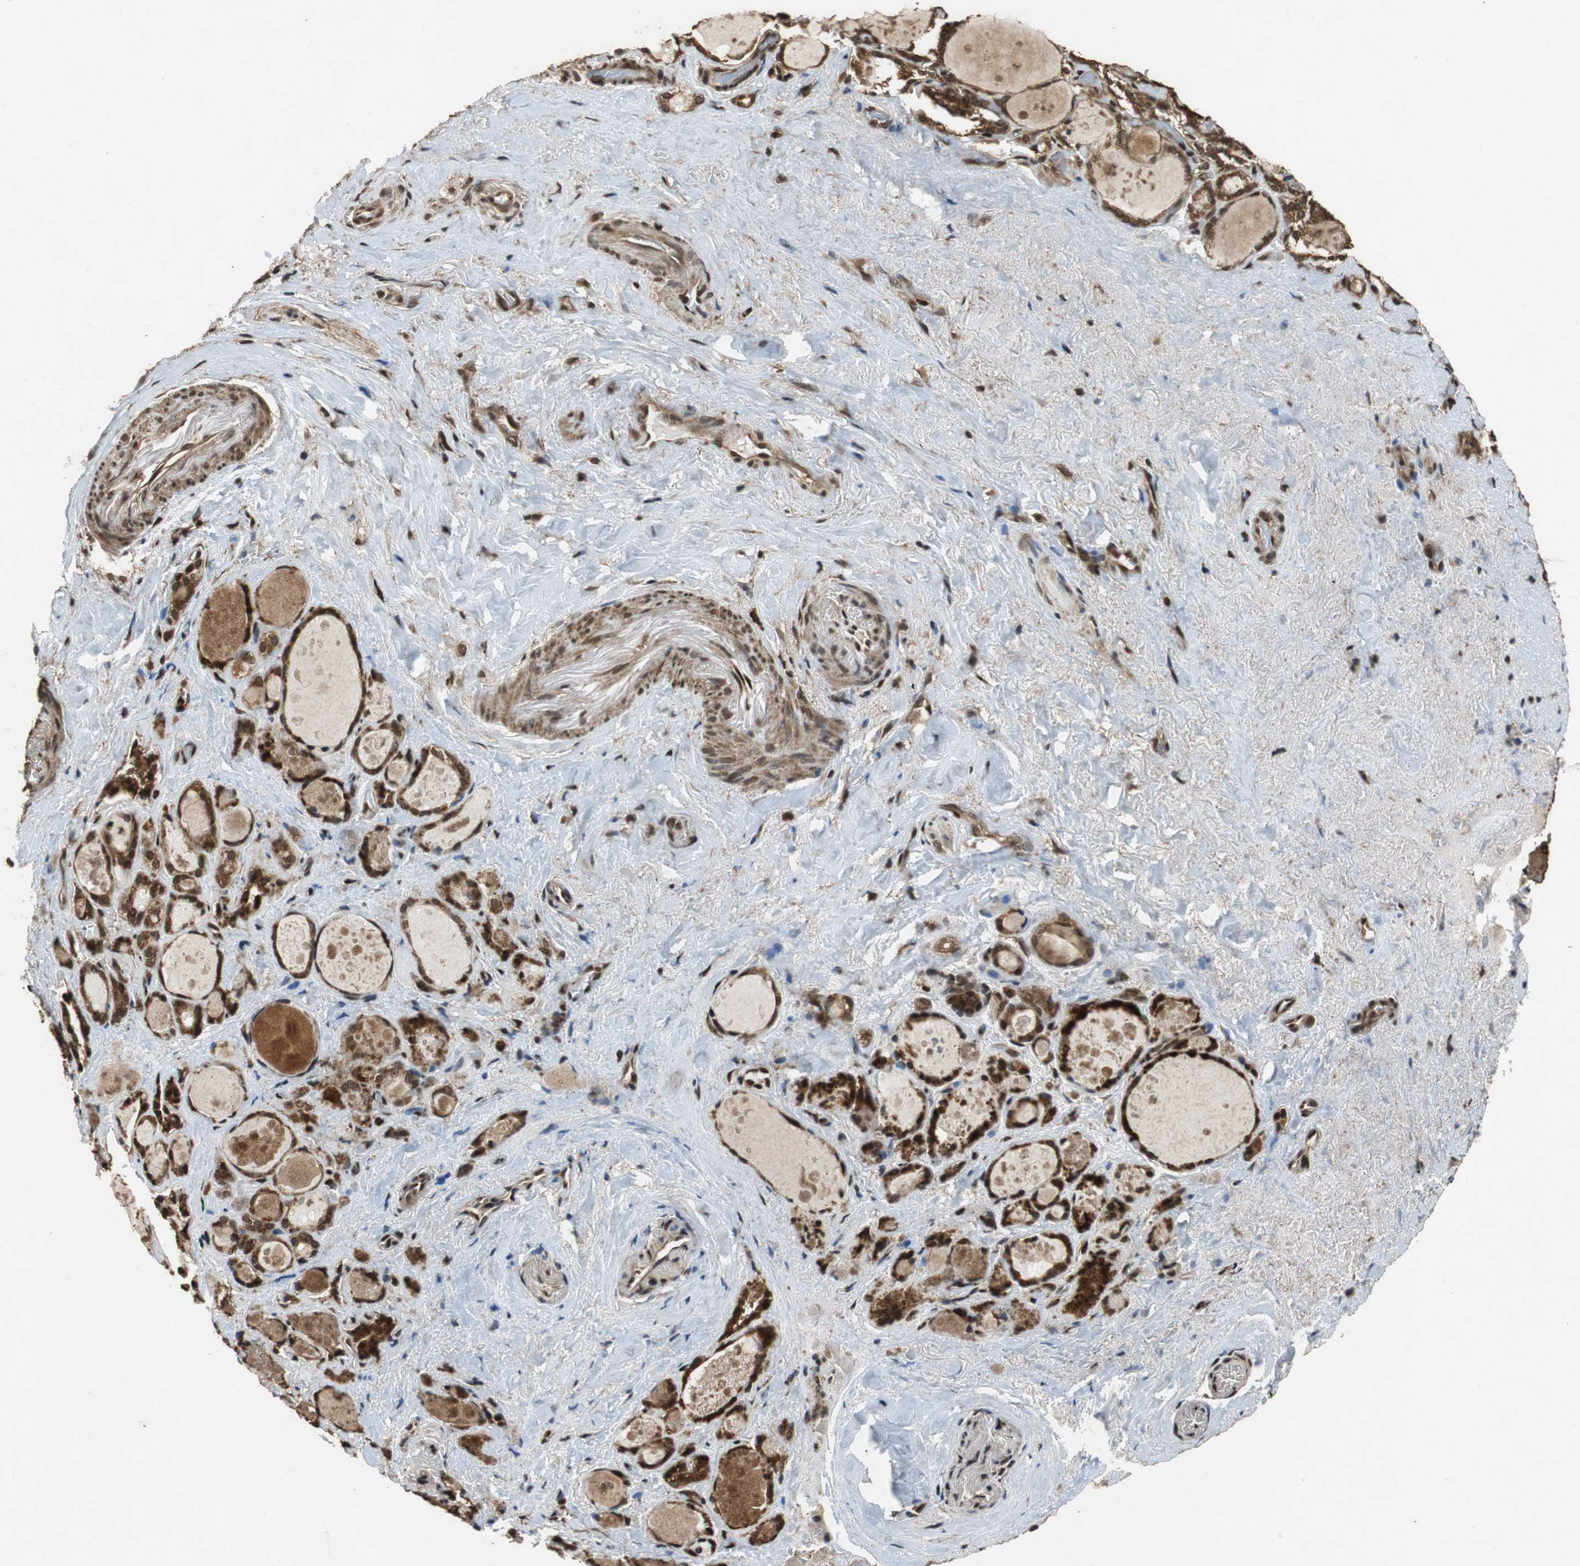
{"staining": {"intensity": "strong", "quantity": ">75%", "location": "cytoplasmic/membranous,nuclear"}, "tissue": "thyroid gland", "cell_type": "Glandular cells", "image_type": "normal", "snomed": [{"axis": "morphology", "description": "Normal tissue, NOS"}, {"axis": "topography", "description": "Thyroid gland"}], "caption": "IHC (DAB) staining of benign human thyroid gland shows strong cytoplasmic/membranous,nuclear protein staining in approximately >75% of glandular cells.", "gene": "ZNF18", "patient": {"sex": "female", "age": 75}}